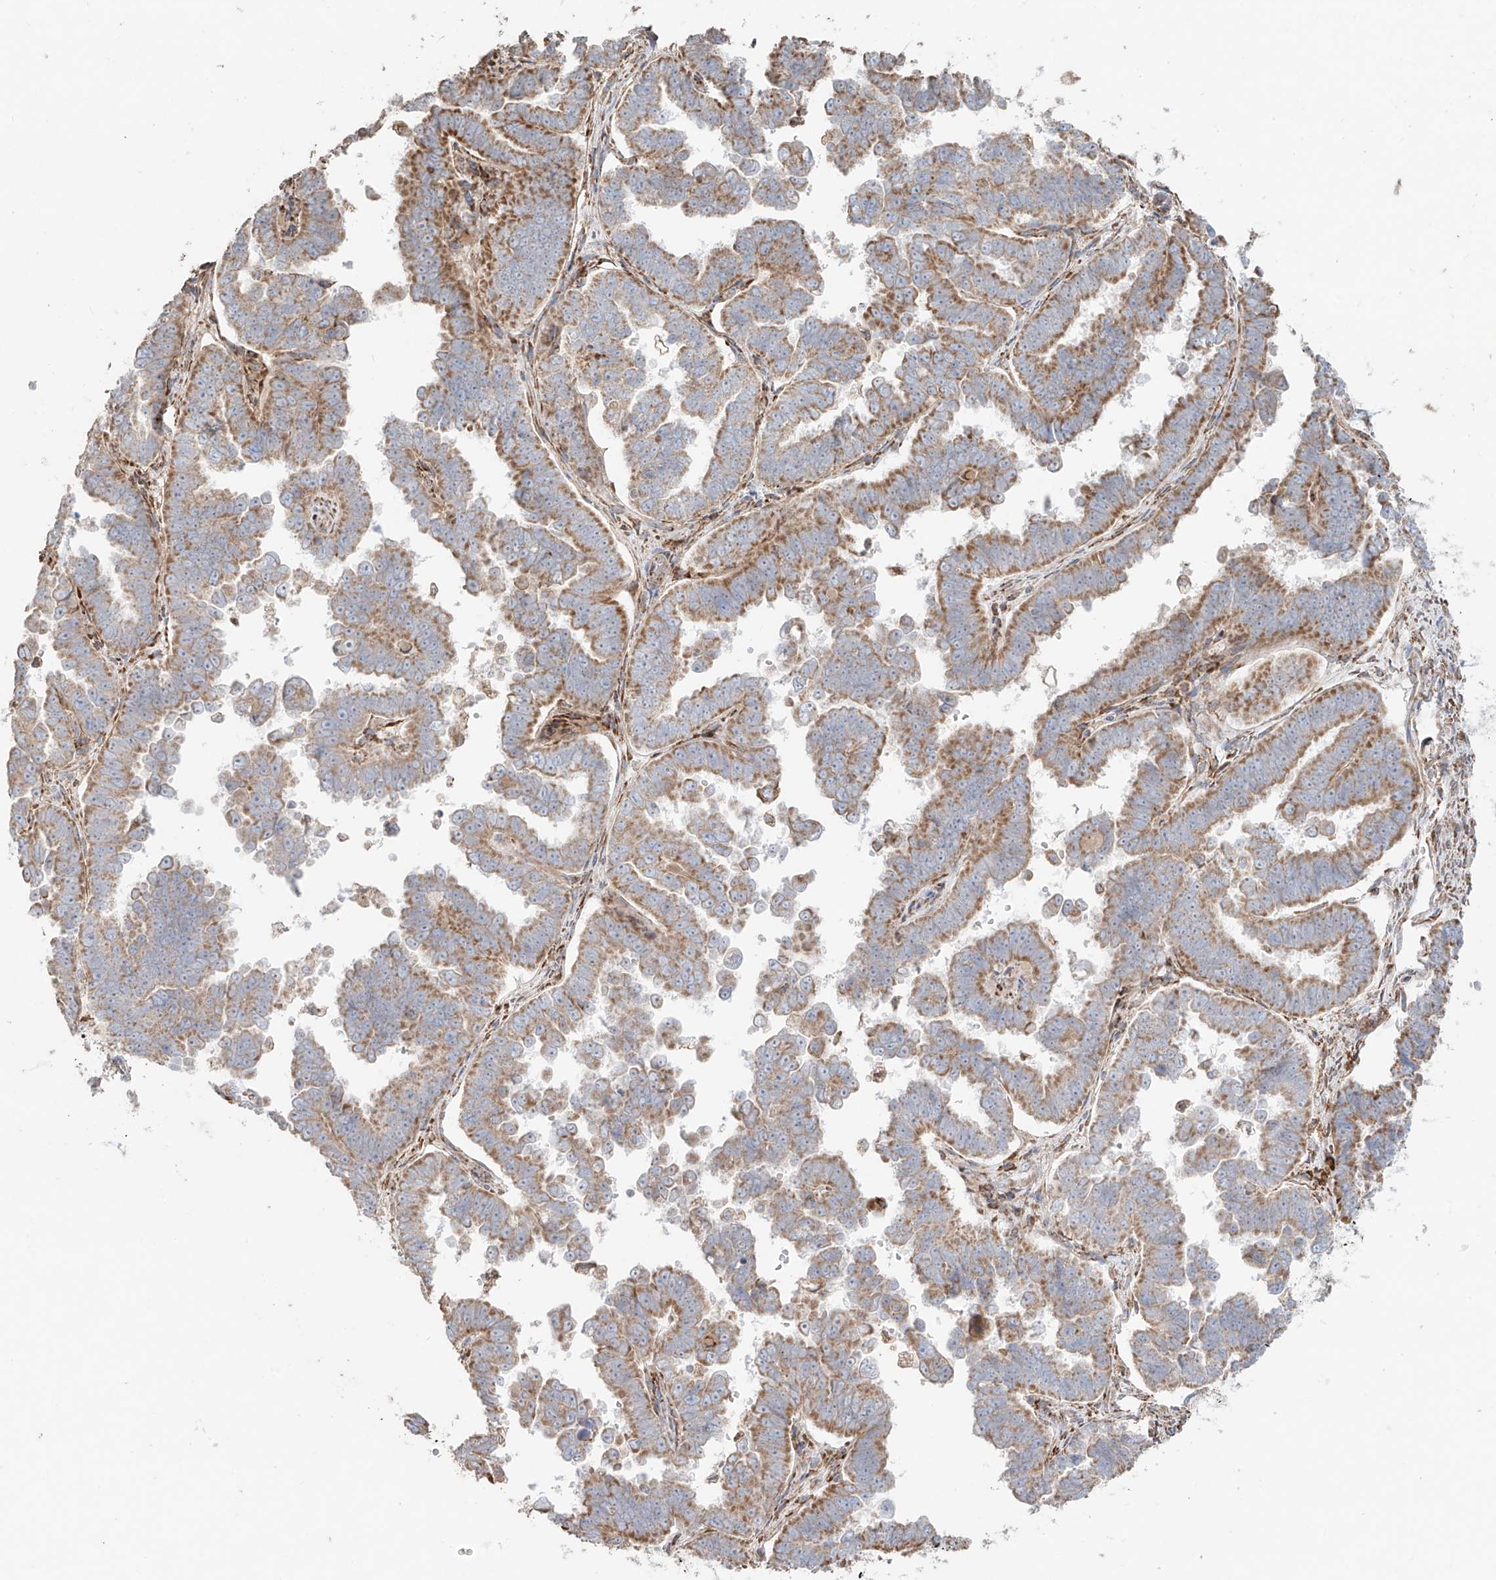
{"staining": {"intensity": "moderate", "quantity": ">75%", "location": "cytoplasmic/membranous"}, "tissue": "endometrial cancer", "cell_type": "Tumor cells", "image_type": "cancer", "snomed": [{"axis": "morphology", "description": "Adenocarcinoma, NOS"}, {"axis": "topography", "description": "Endometrium"}], "caption": "The immunohistochemical stain shows moderate cytoplasmic/membranous staining in tumor cells of endometrial cancer tissue.", "gene": "COLGALT2", "patient": {"sex": "female", "age": 75}}